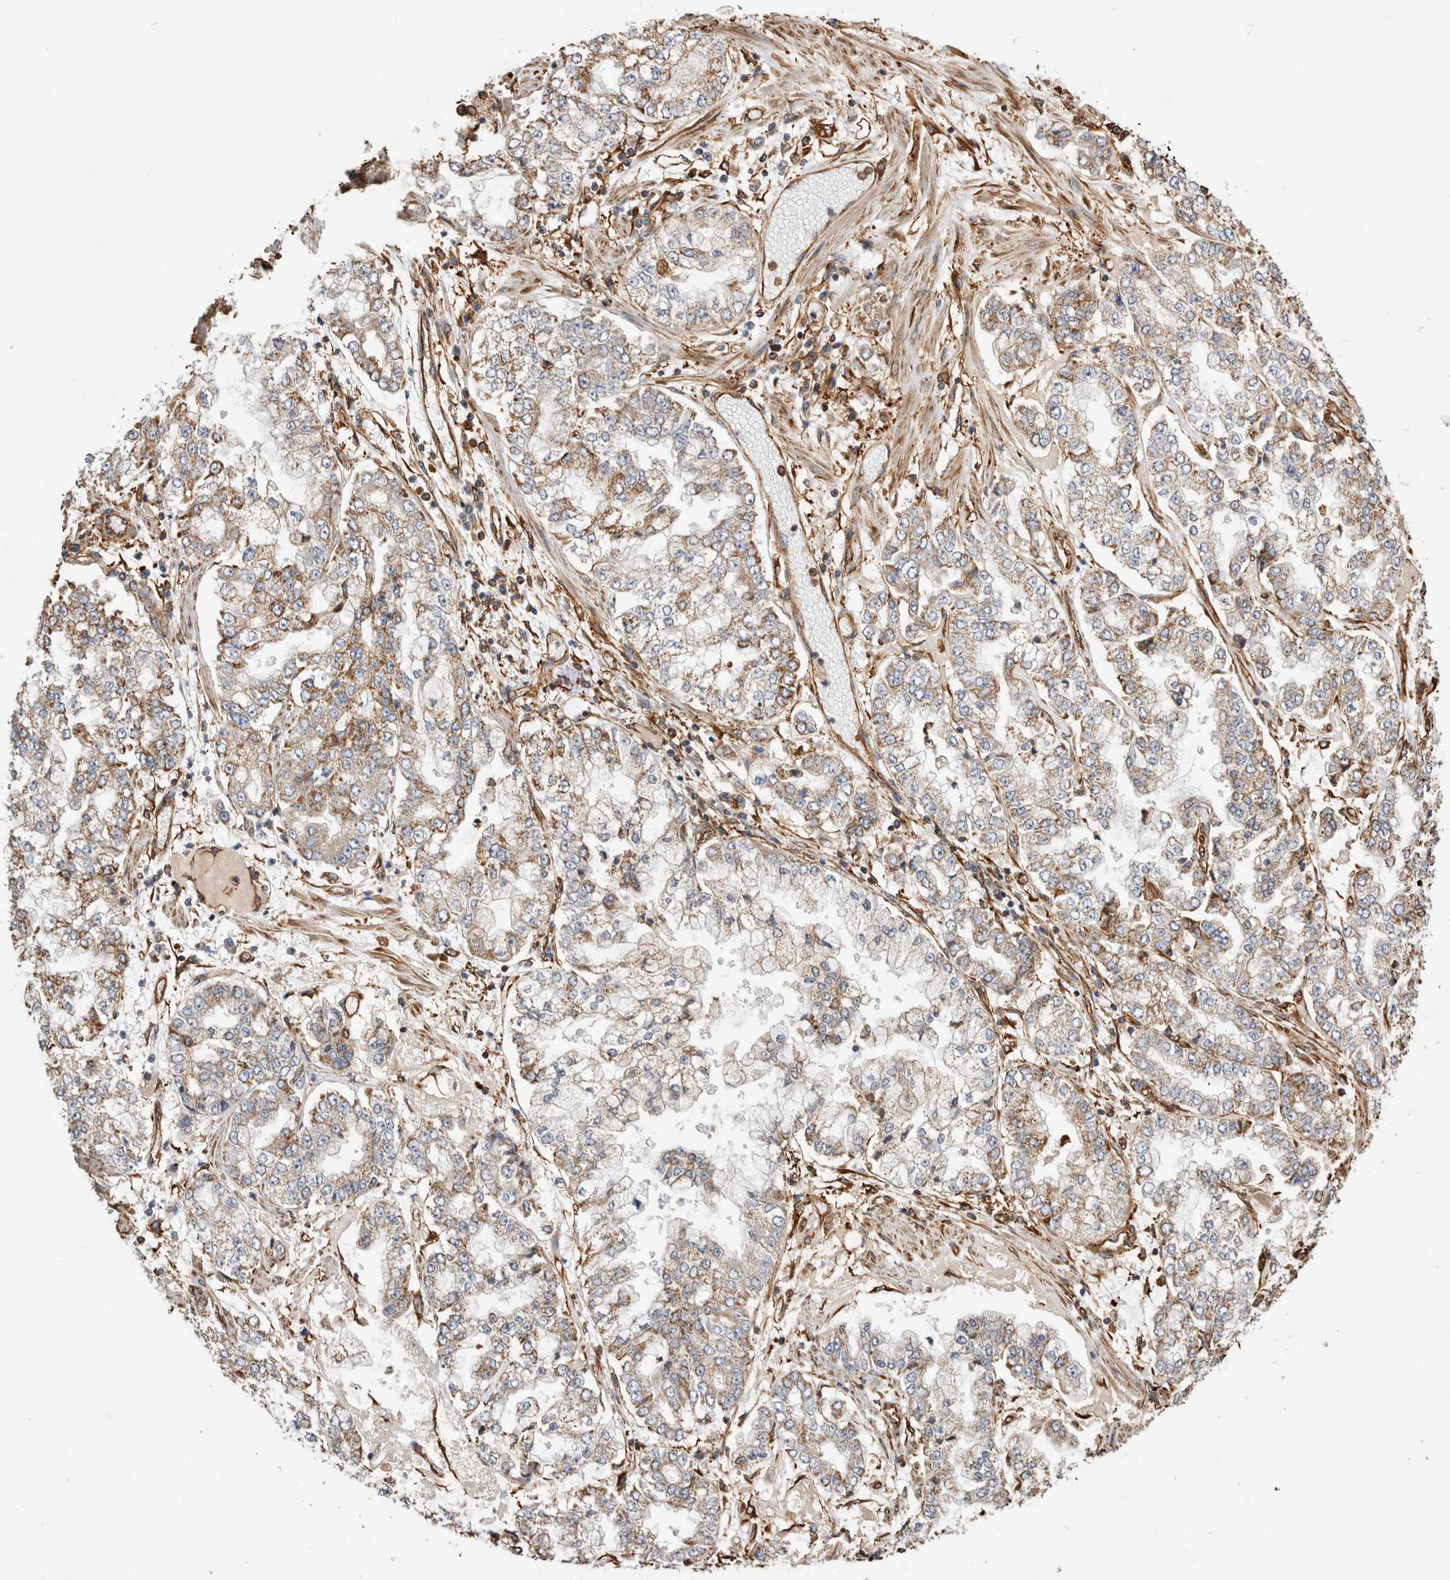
{"staining": {"intensity": "moderate", "quantity": "25%-75%", "location": "cytoplasmic/membranous"}, "tissue": "stomach cancer", "cell_type": "Tumor cells", "image_type": "cancer", "snomed": [{"axis": "morphology", "description": "Adenocarcinoma, NOS"}, {"axis": "topography", "description": "Stomach"}], "caption": "Tumor cells reveal medium levels of moderate cytoplasmic/membranous staining in approximately 25%-75% of cells in human stomach adenocarcinoma.", "gene": "ZNF397", "patient": {"sex": "male", "age": 76}}